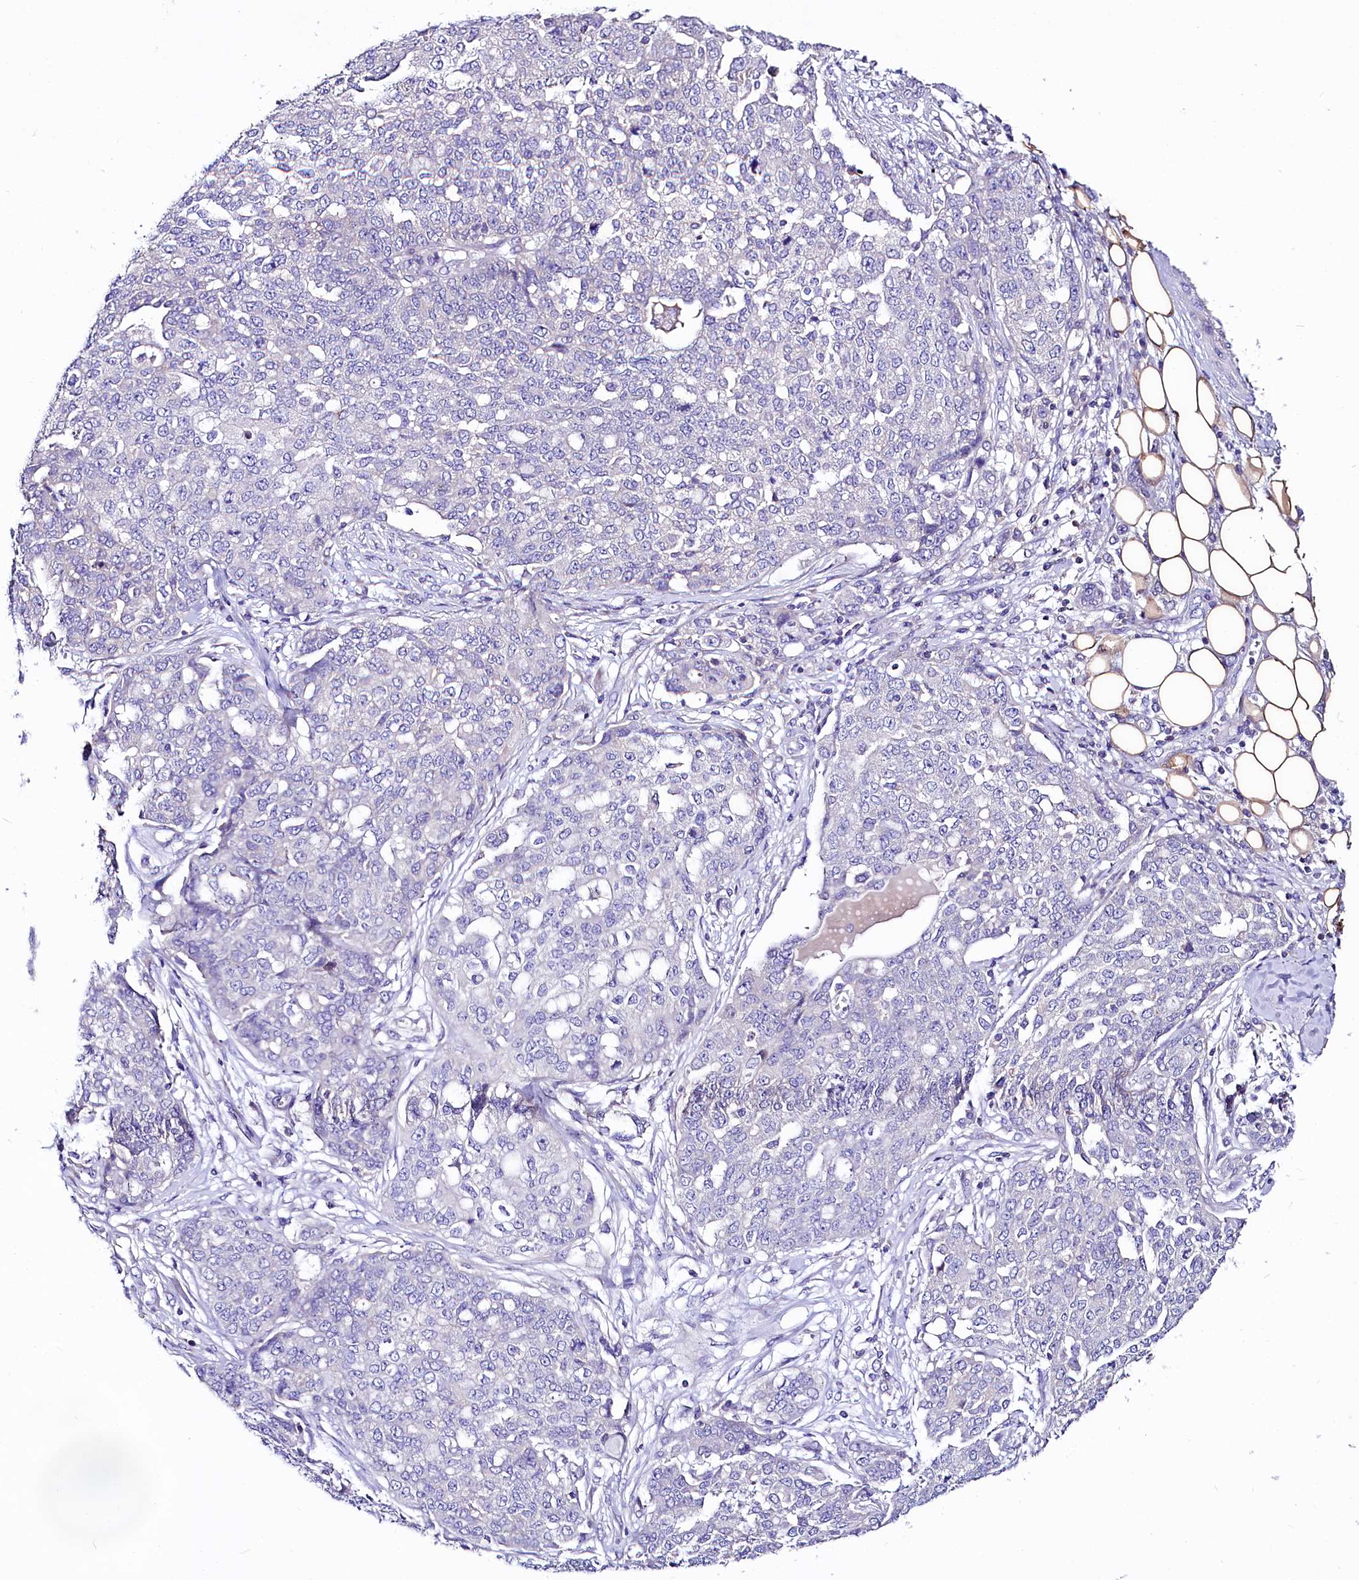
{"staining": {"intensity": "negative", "quantity": "none", "location": "none"}, "tissue": "ovarian cancer", "cell_type": "Tumor cells", "image_type": "cancer", "snomed": [{"axis": "morphology", "description": "Cystadenocarcinoma, serous, NOS"}, {"axis": "topography", "description": "Soft tissue"}, {"axis": "topography", "description": "Ovary"}], "caption": "Ovarian cancer (serous cystadenocarcinoma) was stained to show a protein in brown. There is no significant expression in tumor cells.", "gene": "ABHD5", "patient": {"sex": "female", "age": 57}}